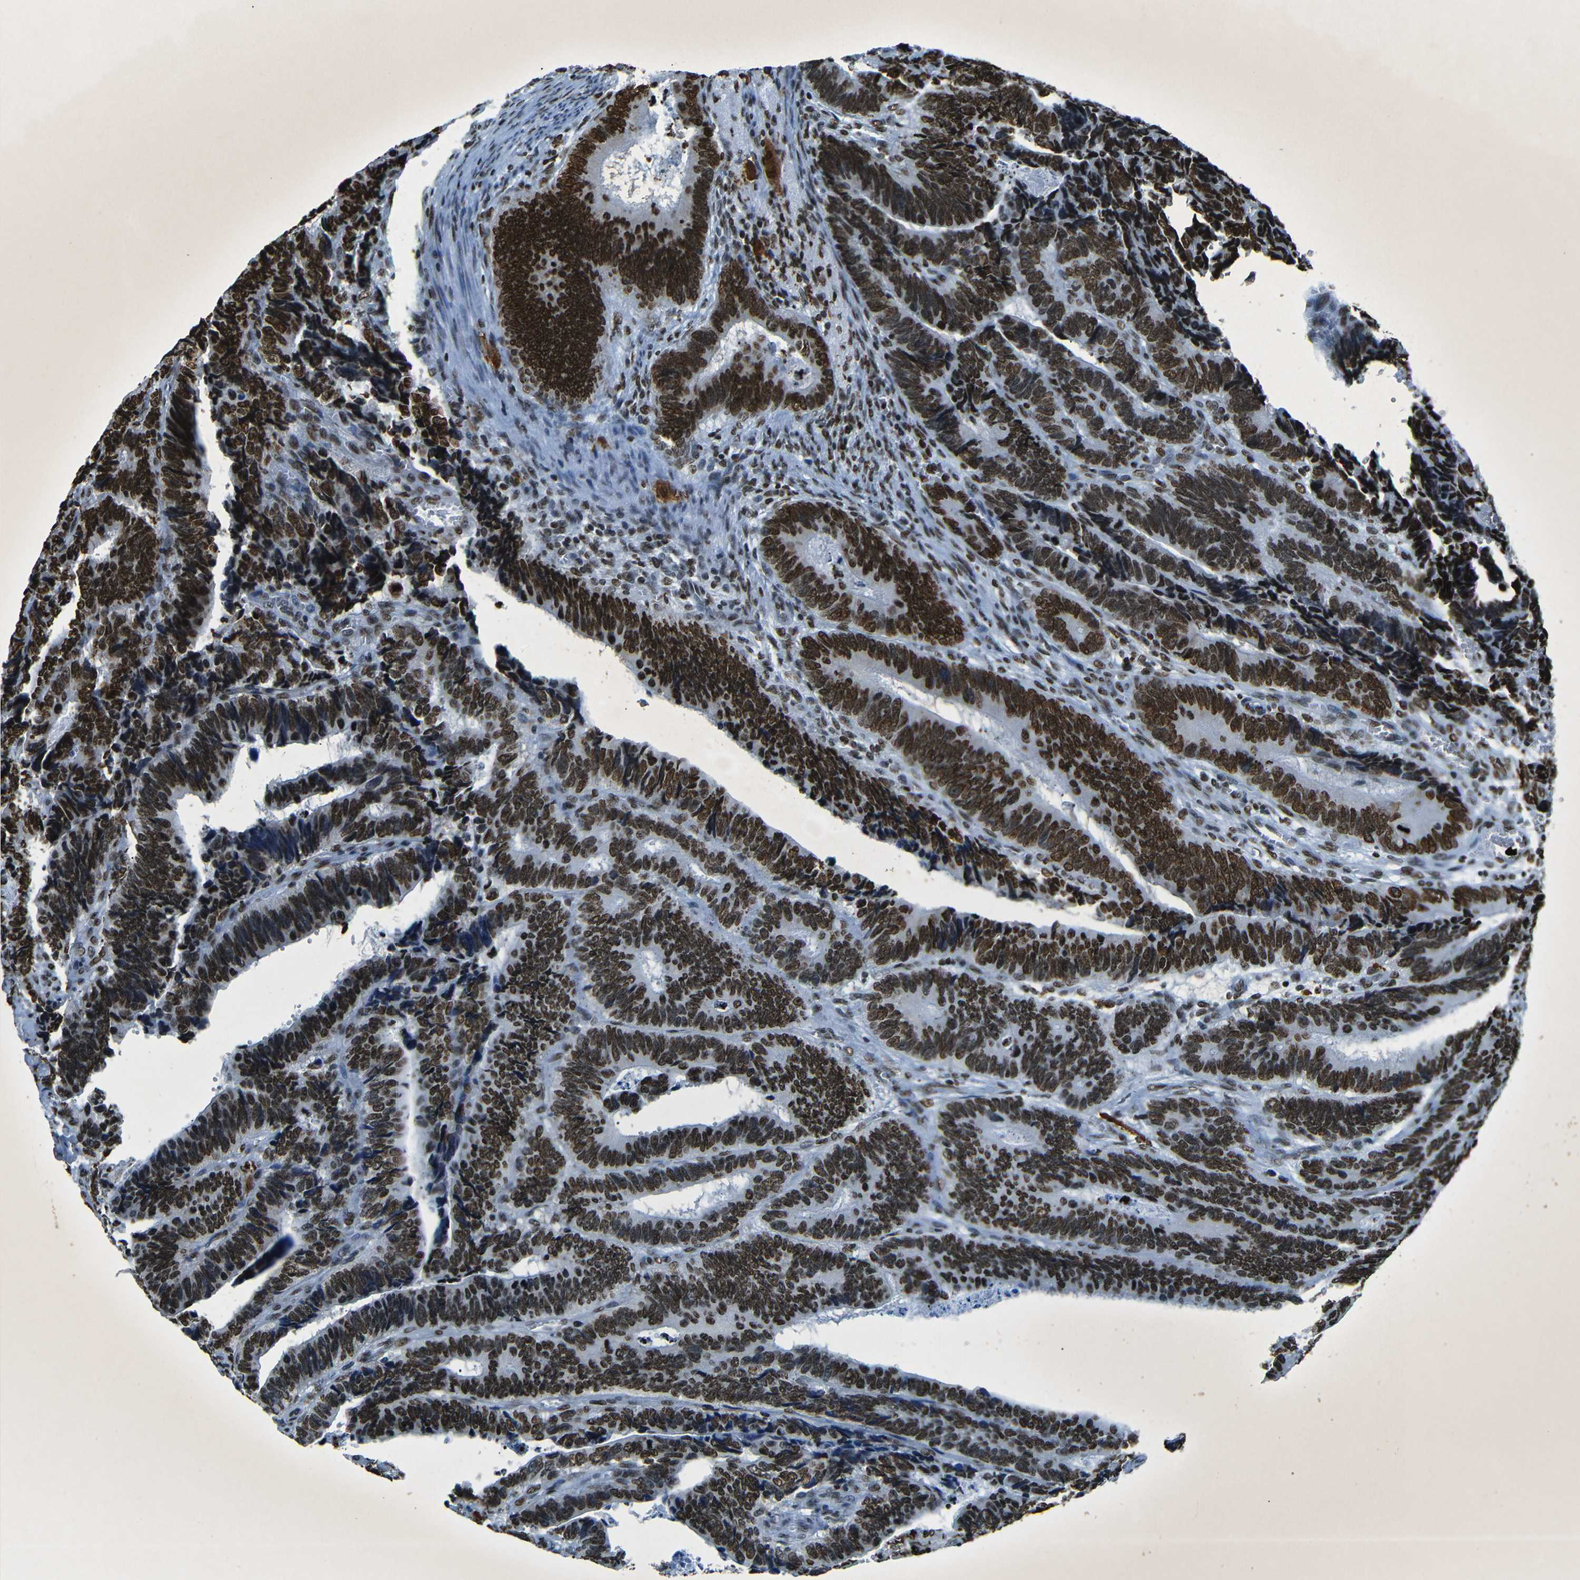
{"staining": {"intensity": "strong", "quantity": ">75%", "location": "nuclear"}, "tissue": "colorectal cancer", "cell_type": "Tumor cells", "image_type": "cancer", "snomed": [{"axis": "morphology", "description": "Adenocarcinoma, NOS"}, {"axis": "topography", "description": "Colon"}], "caption": "Immunohistochemistry staining of colorectal cancer (adenocarcinoma), which reveals high levels of strong nuclear staining in about >75% of tumor cells indicating strong nuclear protein positivity. The staining was performed using DAB (3,3'-diaminobenzidine) (brown) for protein detection and nuclei were counterstained in hematoxylin (blue).", "gene": "HMGN1", "patient": {"sex": "male", "age": 72}}